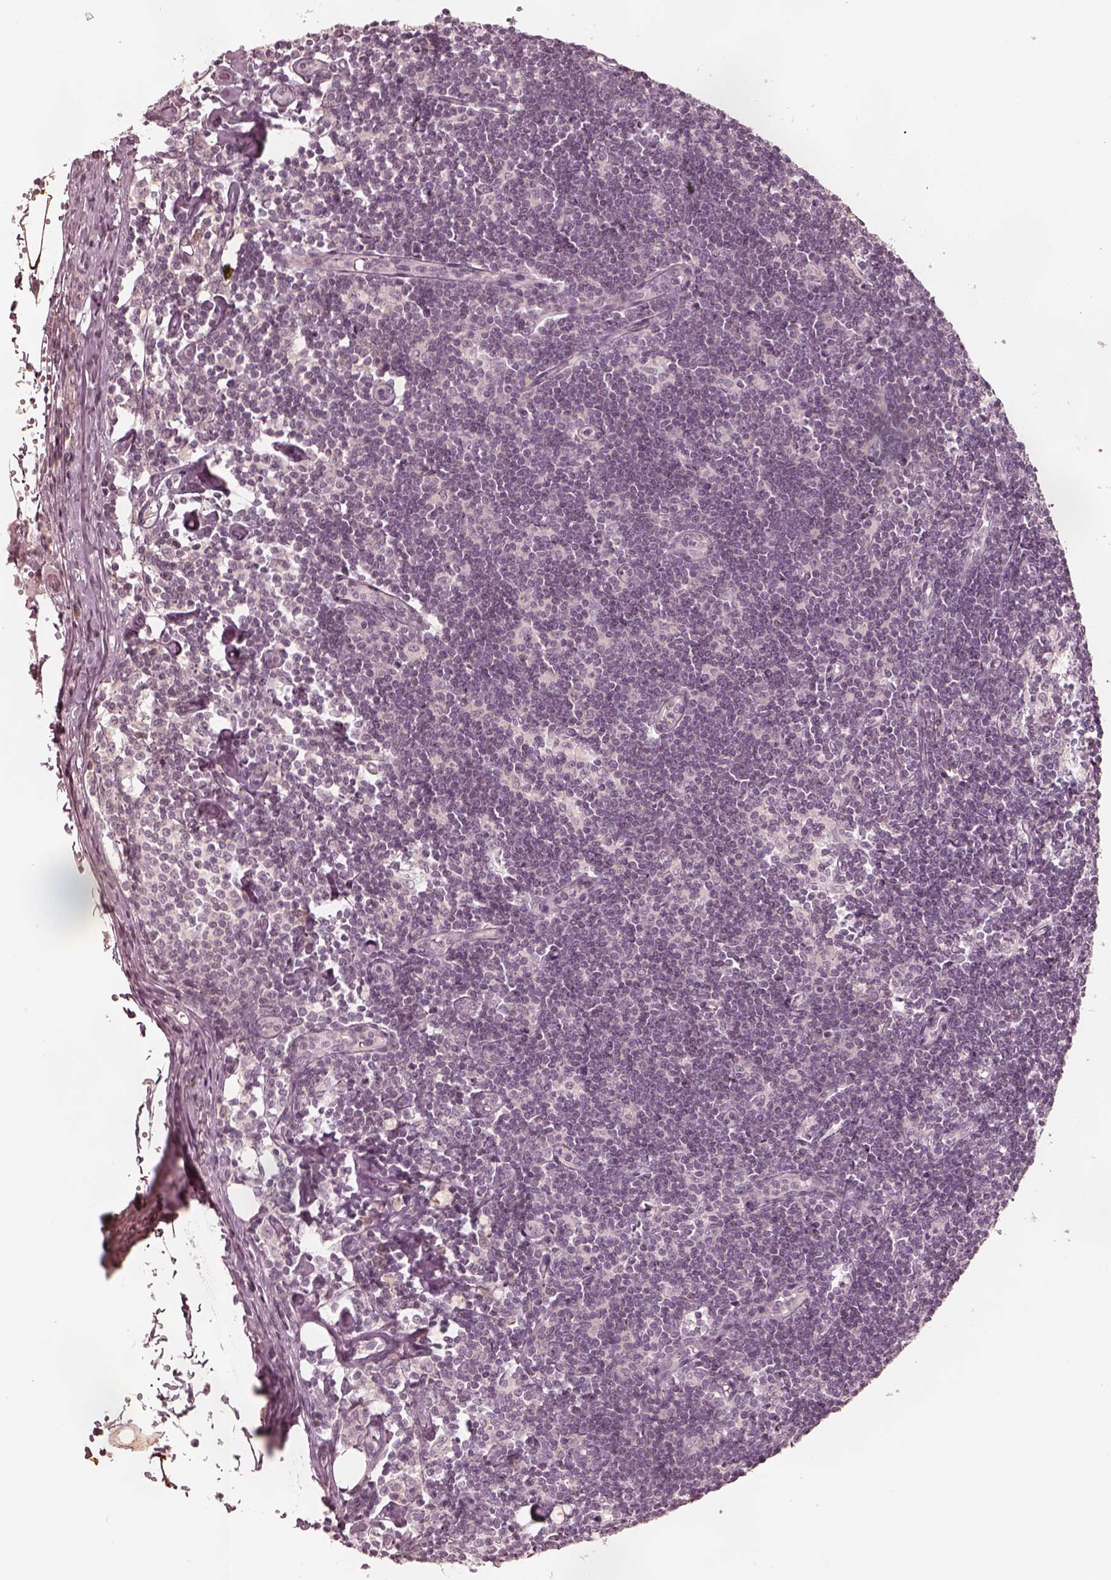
{"staining": {"intensity": "negative", "quantity": "none", "location": "none"}, "tissue": "lymph node", "cell_type": "Germinal center cells", "image_type": "normal", "snomed": [{"axis": "morphology", "description": "Normal tissue, NOS"}, {"axis": "topography", "description": "Lymph node"}], "caption": "A micrograph of human lymph node is negative for staining in germinal center cells. (Immunohistochemistry (ihc), brightfield microscopy, high magnification).", "gene": "ACACB", "patient": {"sex": "female", "age": 42}}